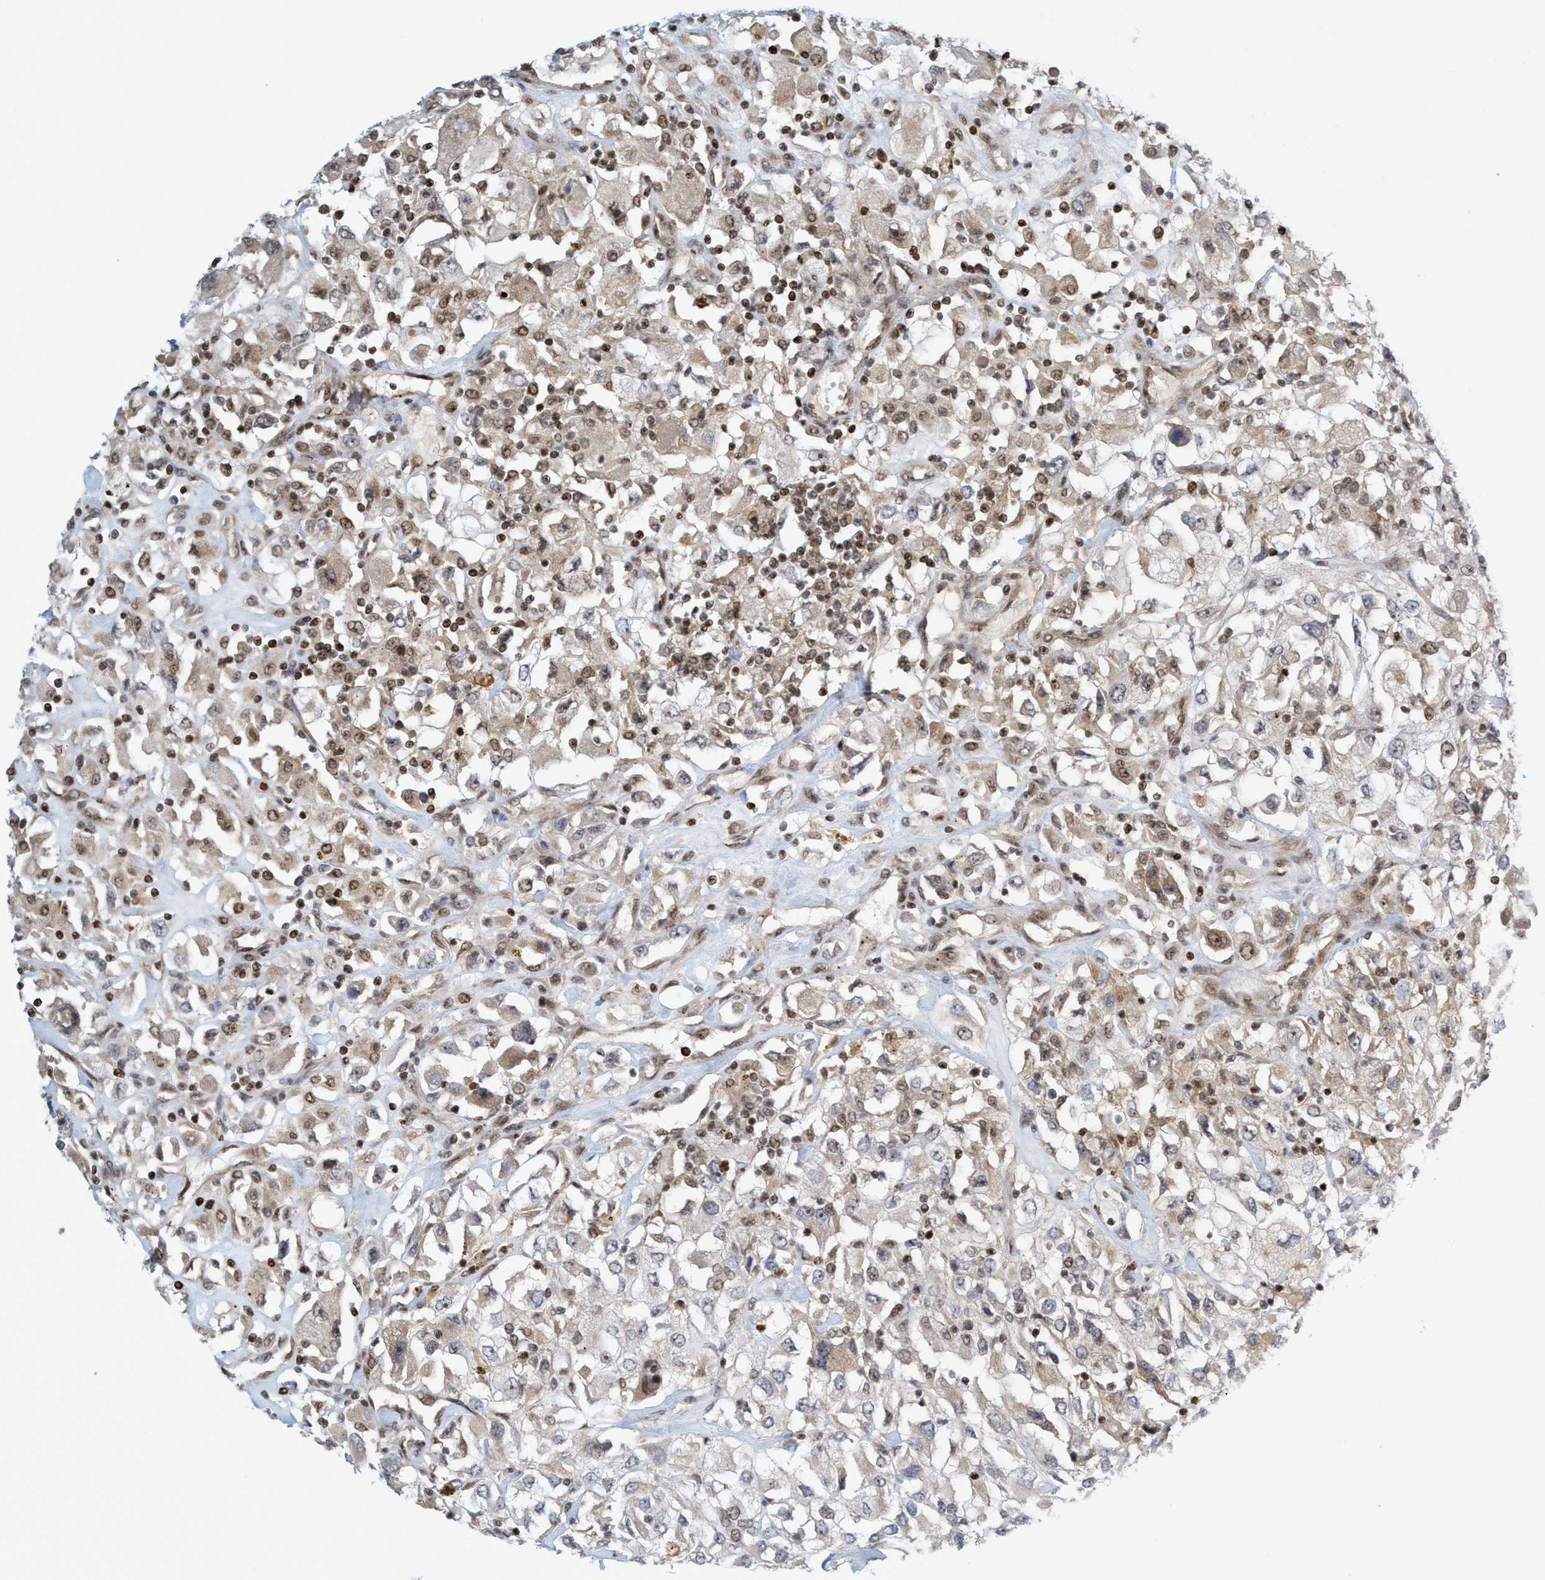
{"staining": {"intensity": "moderate", "quantity": "<25%", "location": "nuclear"}, "tissue": "renal cancer", "cell_type": "Tumor cells", "image_type": "cancer", "snomed": [{"axis": "morphology", "description": "Adenocarcinoma, NOS"}, {"axis": "topography", "description": "Kidney"}], "caption": "IHC image of human renal cancer (adenocarcinoma) stained for a protein (brown), which displays low levels of moderate nuclear positivity in approximately <25% of tumor cells.", "gene": "SMCR8", "patient": {"sex": "female", "age": 52}}